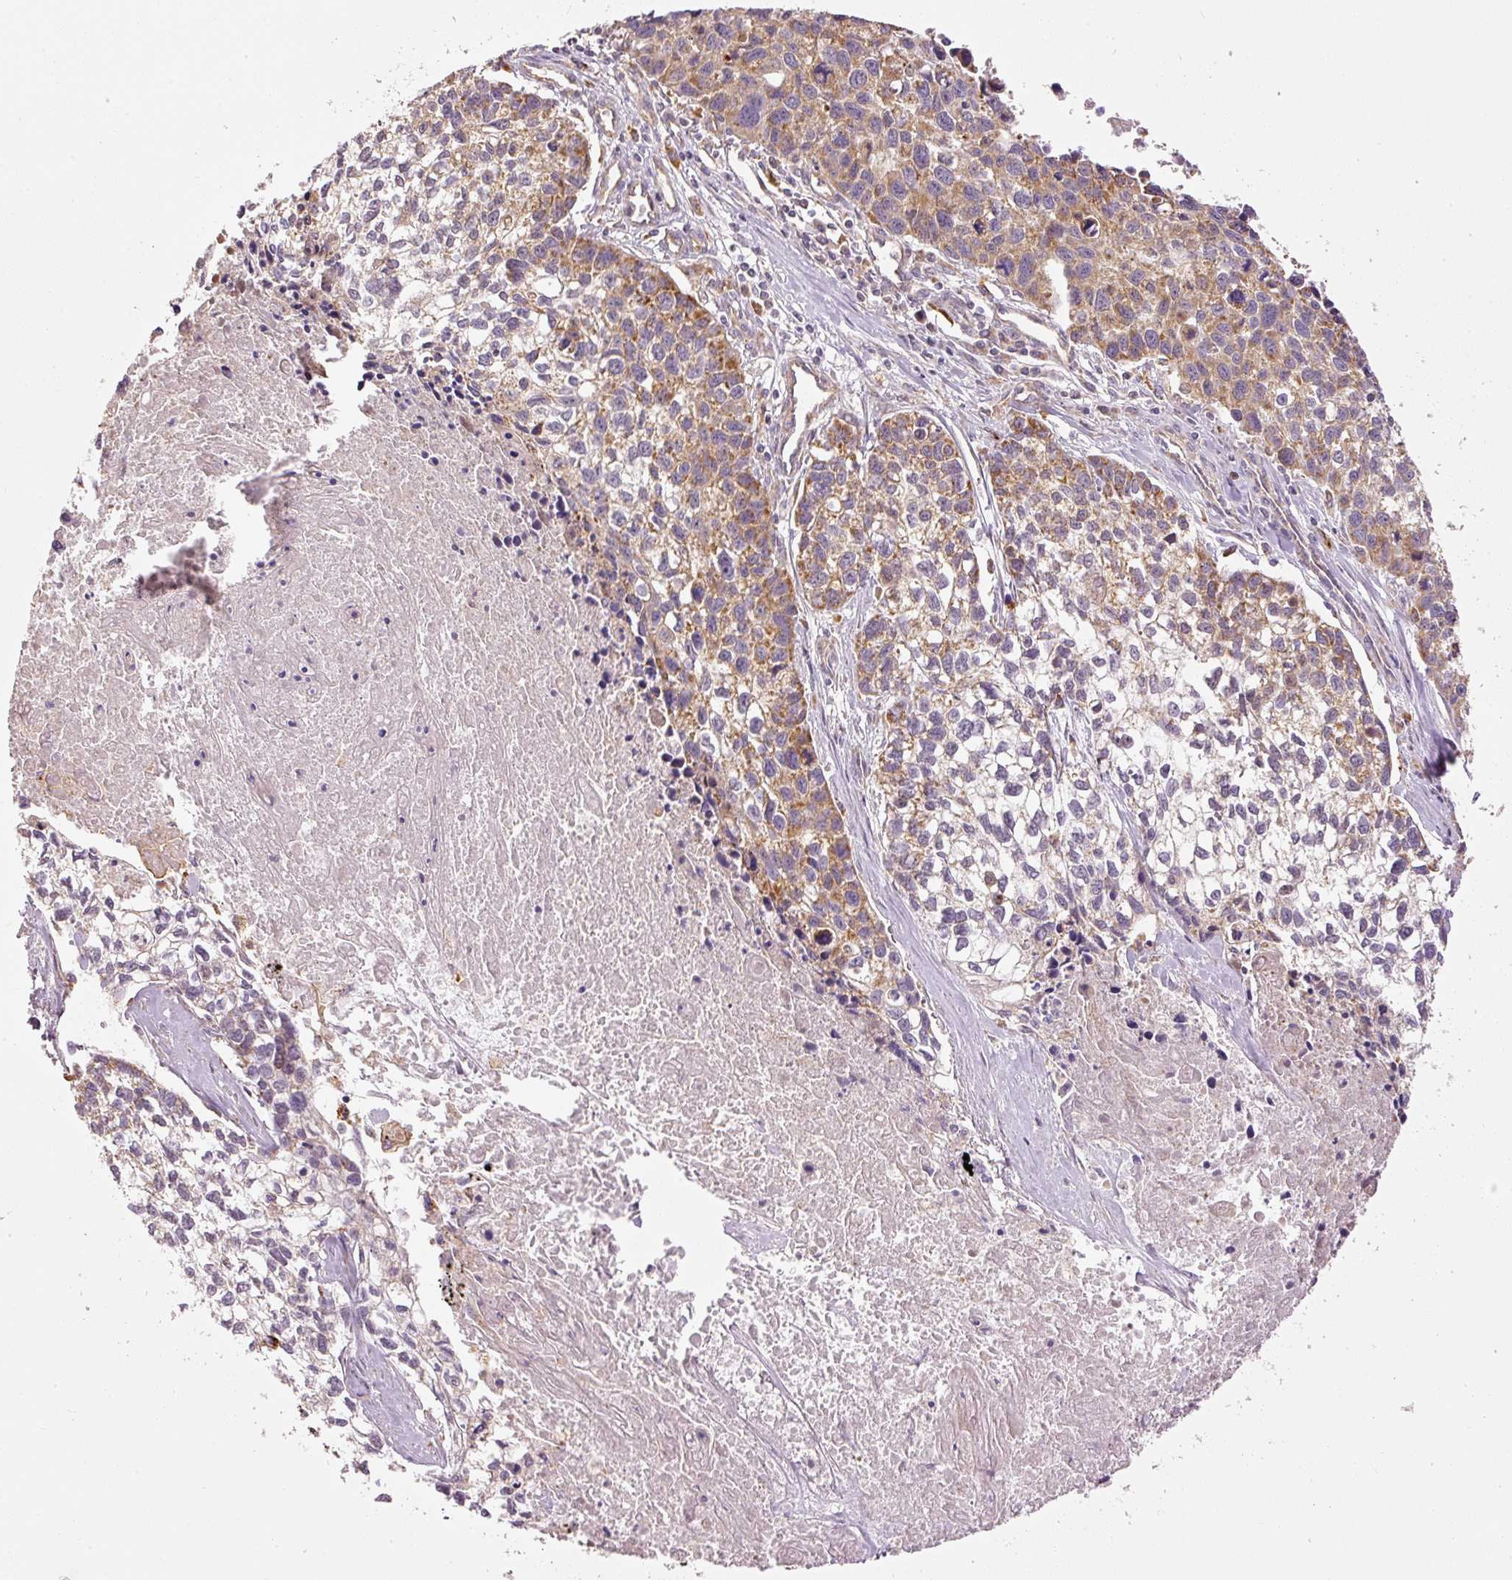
{"staining": {"intensity": "moderate", "quantity": ">75%", "location": "cytoplasmic/membranous"}, "tissue": "lung cancer", "cell_type": "Tumor cells", "image_type": "cancer", "snomed": [{"axis": "morphology", "description": "Squamous cell carcinoma, NOS"}, {"axis": "topography", "description": "Lung"}], "caption": "Immunohistochemical staining of human lung squamous cell carcinoma demonstrates moderate cytoplasmic/membranous protein positivity in approximately >75% of tumor cells.", "gene": "MTHFD1L", "patient": {"sex": "male", "age": 74}}